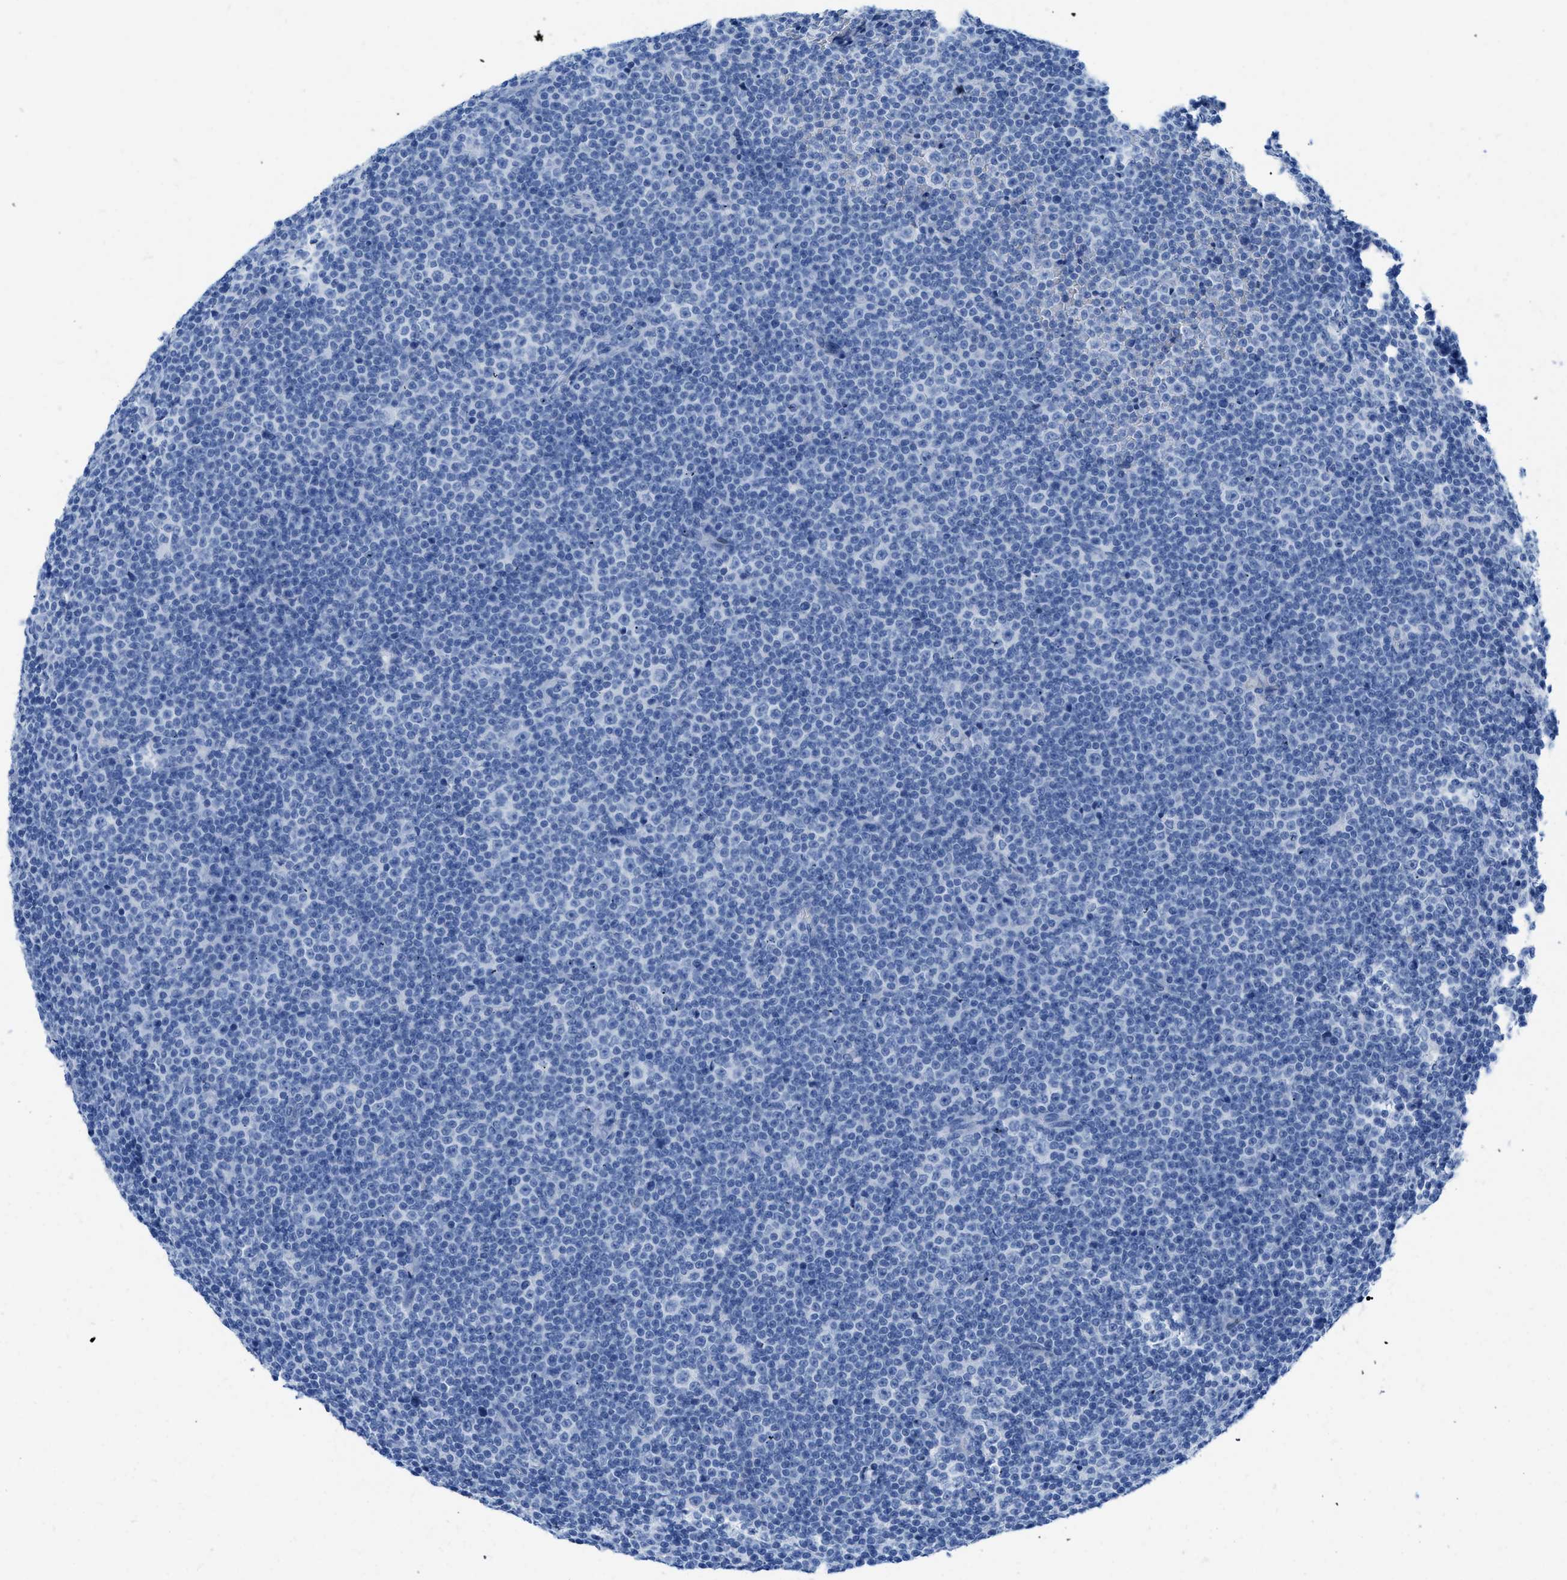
{"staining": {"intensity": "negative", "quantity": "none", "location": "none"}, "tissue": "lymphoma", "cell_type": "Tumor cells", "image_type": "cancer", "snomed": [{"axis": "morphology", "description": "Malignant lymphoma, non-Hodgkin's type, Low grade"}, {"axis": "topography", "description": "Lymph node"}], "caption": "This is an immunohistochemistry histopathology image of human lymphoma. There is no expression in tumor cells.", "gene": "COL3A1", "patient": {"sex": "female", "age": 67}}